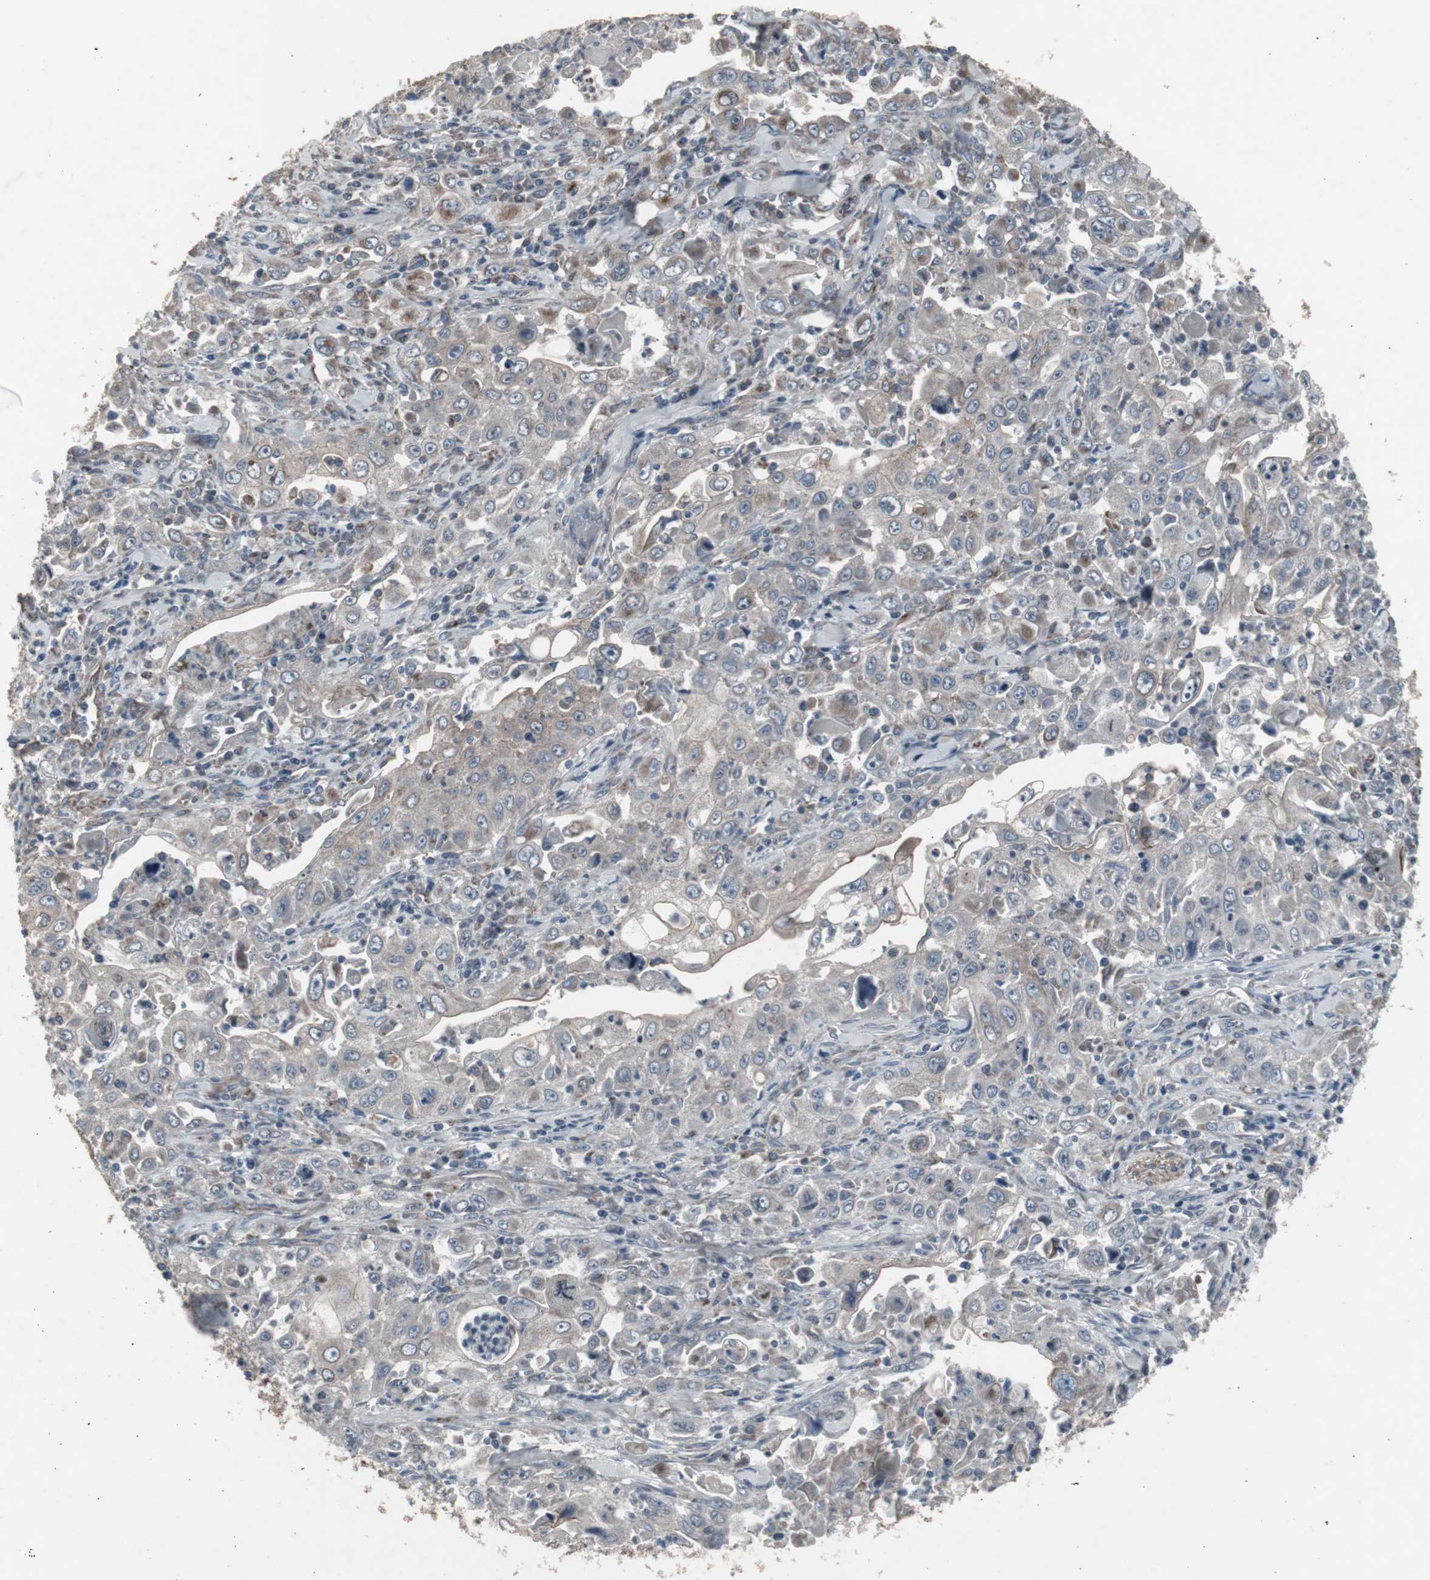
{"staining": {"intensity": "weak", "quantity": "<25%", "location": "cytoplasmic/membranous"}, "tissue": "pancreatic cancer", "cell_type": "Tumor cells", "image_type": "cancer", "snomed": [{"axis": "morphology", "description": "Adenocarcinoma, NOS"}, {"axis": "topography", "description": "Pancreas"}], "caption": "There is no significant expression in tumor cells of adenocarcinoma (pancreatic).", "gene": "SSTR2", "patient": {"sex": "male", "age": 70}}